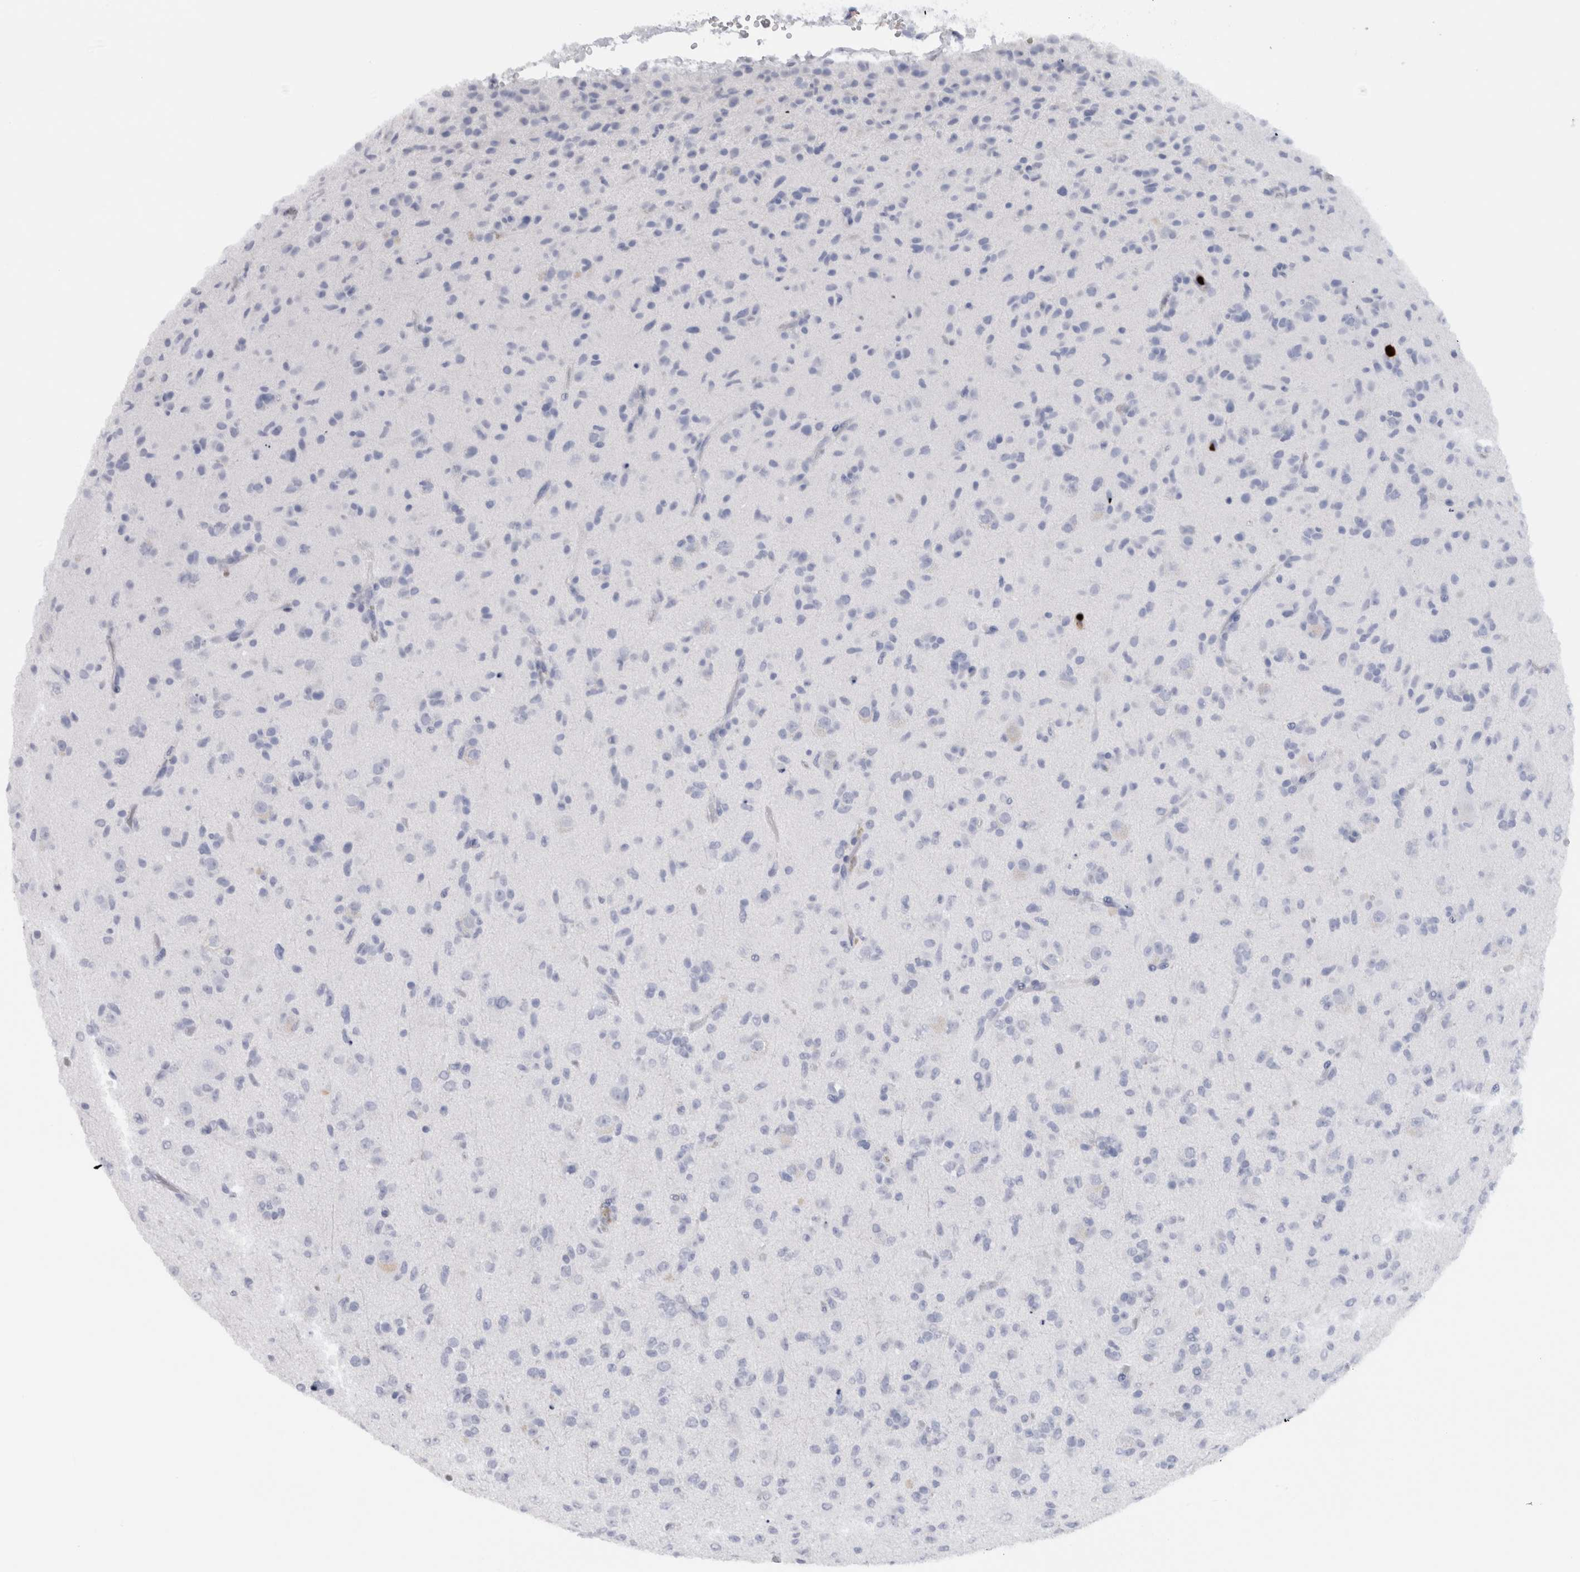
{"staining": {"intensity": "negative", "quantity": "none", "location": "none"}, "tissue": "glioma", "cell_type": "Tumor cells", "image_type": "cancer", "snomed": [{"axis": "morphology", "description": "Glioma, malignant, Low grade"}, {"axis": "topography", "description": "Brain"}], "caption": "A photomicrograph of glioma stained for a protein reveals no brown staining in tumor cells.", "gene": "S100A8", "patient": {"sex": "male", "age": 65}}